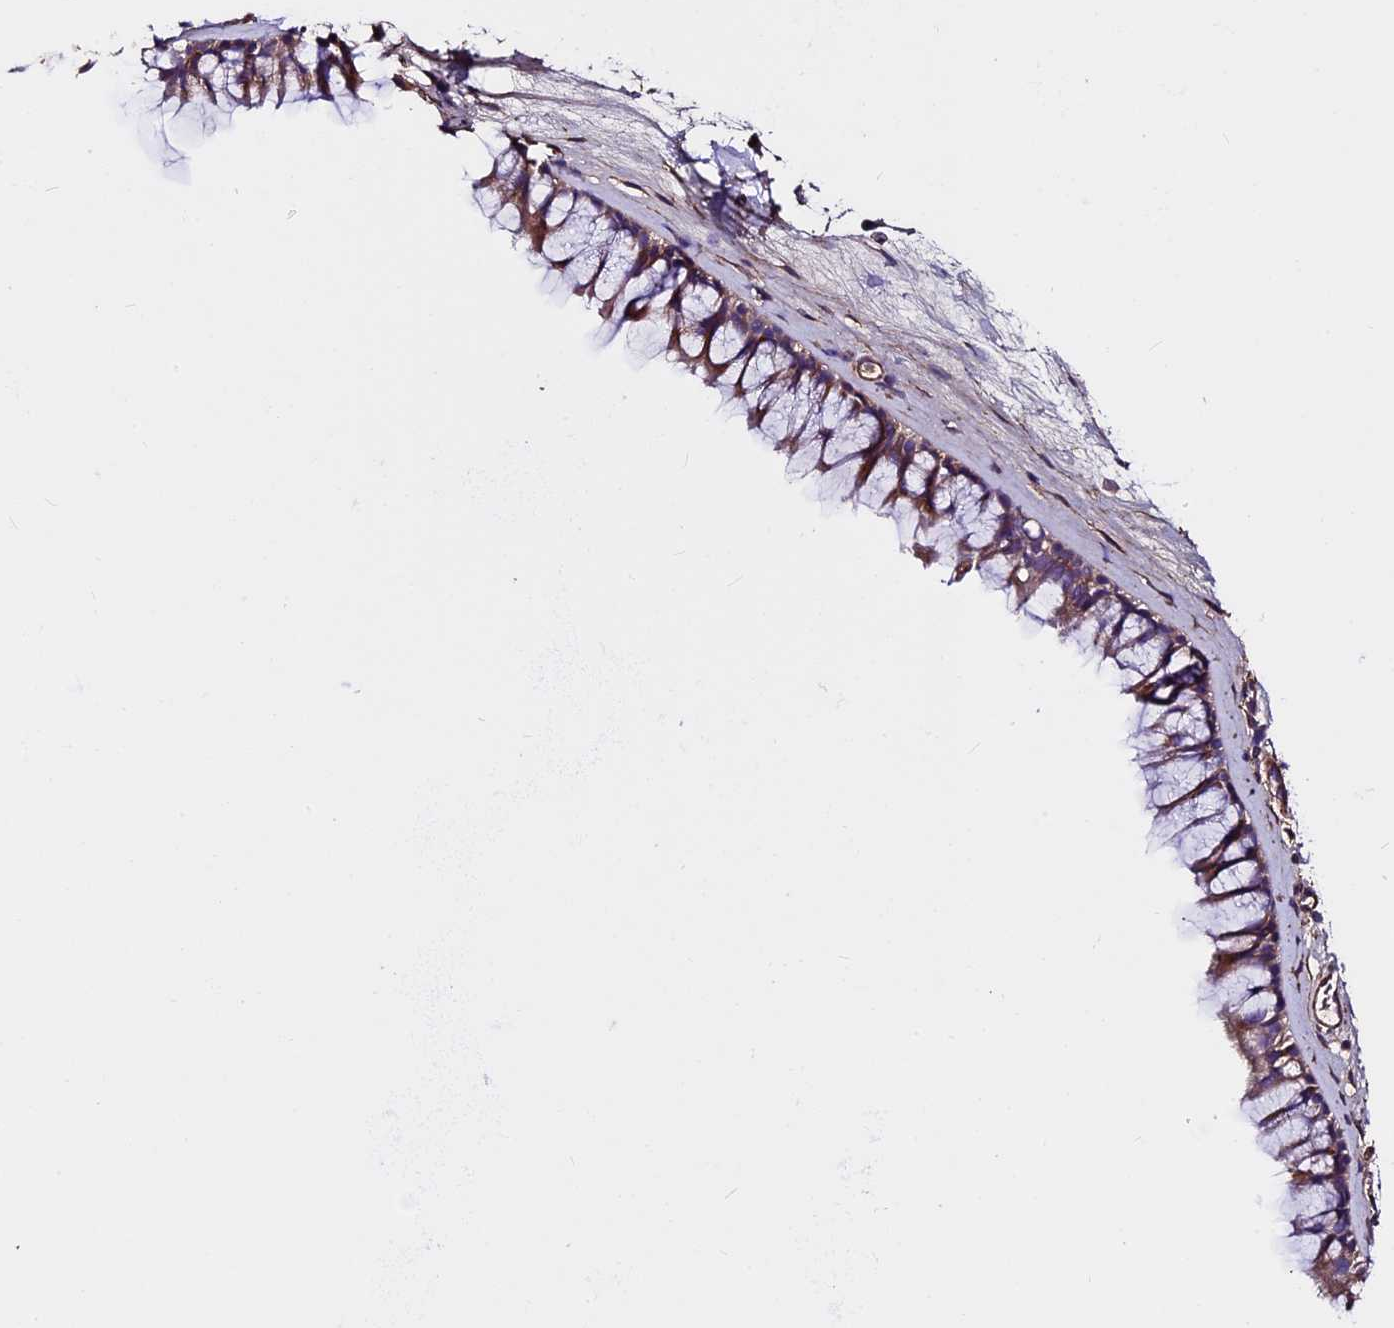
{"staining": {"intensity": "moderate", "quantity": "25%-75%", "location": "cytoplasmic/membranous"}, "tissue": "nasopharynx", "cell_type": "Respiratory epithelial cells", "image_type": "normal", "snomed": [{"axis": "morphology", "description": "Normal tissue, NOS"}, {"axis": "morphology", "description": "Inflammation, NOS"}, {"axis": "morphology", "description": "Malignant melanoma, Metastatic site"}, {"axis": "topography", "description": "Nasopharynx"}], "caption": "Normal nasopharynx exhibits moderate cytoplasmic/membranous expression in about 25%-75% of respiratory epithelial cells, visualized by immunohistochemistry. Nuclei are stained in blue.", "gene": "EVA1B", "patient": {"sex": "male", "age": 70}}